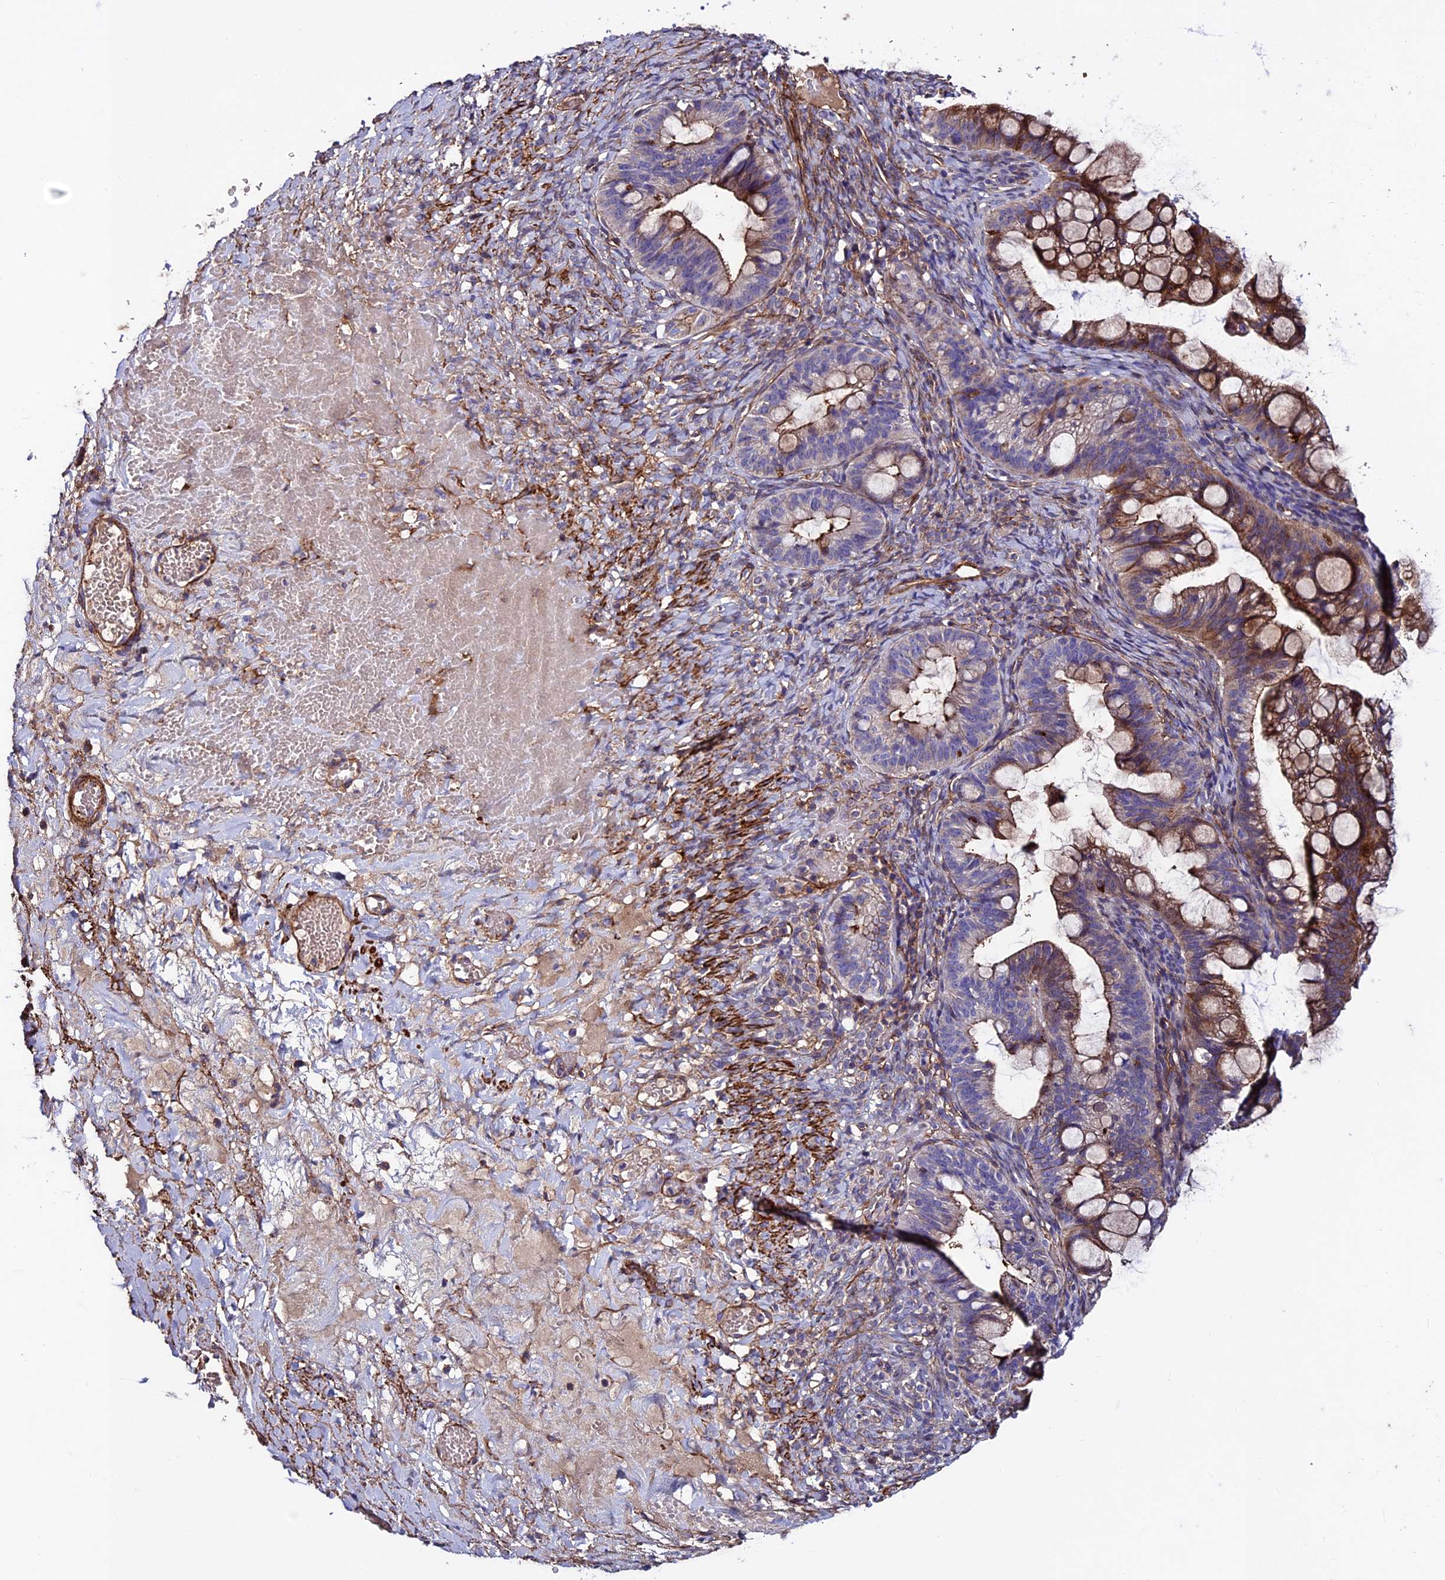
{"staining": {"intensity": "moderate", "quantity": ">75%", "location": "cytoplasmic/membranous"}, "tissue": "ovarian cancer", "cell_type": "Tumor cells", "image_type": "cancer", "snomed": [{"axis": "morphology", "description": "Cystadenocarcinoma, mucinous, NOS"}, {"axis": "topography", "description": "Ovary"}], "caption": "Protein staining by immunohistochemistry (IHC) demonstrates moderate cytoplasmic/membranous staining in about >75% of tumor cells in ovarian mucinous cystadenocarcinoma. The staining was performed using DAB to visualize the protein expression in brown, while the nuclei were stained in blue with hematoxylin (Magnification: 20x).", "gene": "EVA1B", "patient": {"sex": "female", "age": 73}}